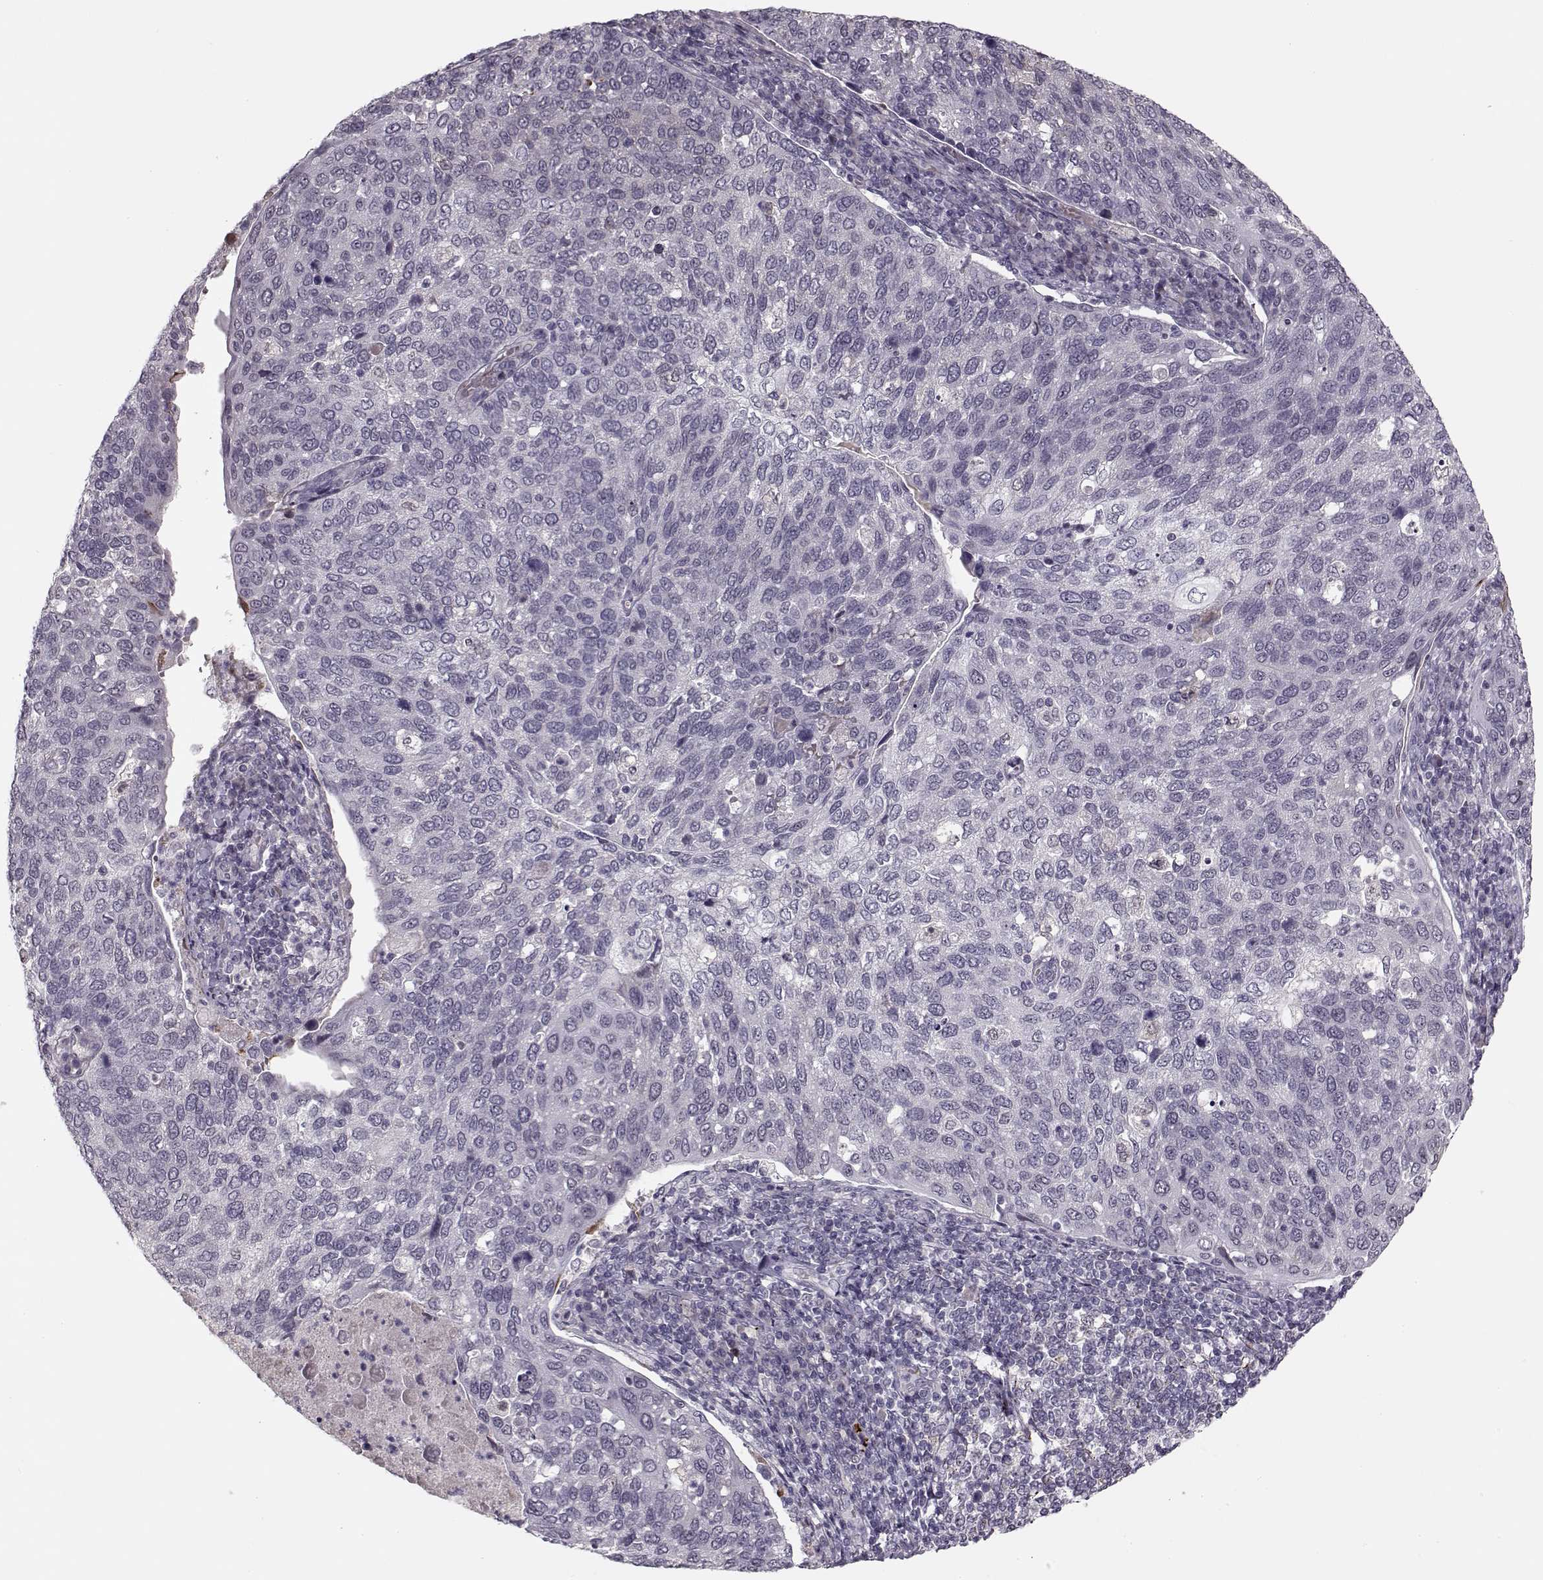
{"staining": {"intensity": "negative", "quantity": "none", "location": "none"}, "tissue": "cervical cancer", "cell_type": "Tumor cells", "image_type": "cancer", "snomed": [{"axis": "morphology", "description": "Squamous cell carcinoma, NOS"}, {"axis": "topography", "description": "Cervix"}], "caption": "Immunohistochemistry image of neoplastic tissue: cervical cancer (squamous cell carcinoma) stained with DAB (3,3'-diaminobenzidine) exhibits no significant protein positivity in tumor cells. (DAB (3,3'-diaminobenzidine) immunohistochemistry (IHC) with hematoxylin counter stain).", "gene": "DNAI3", "patient": {"sex": "female", "age": 54}}